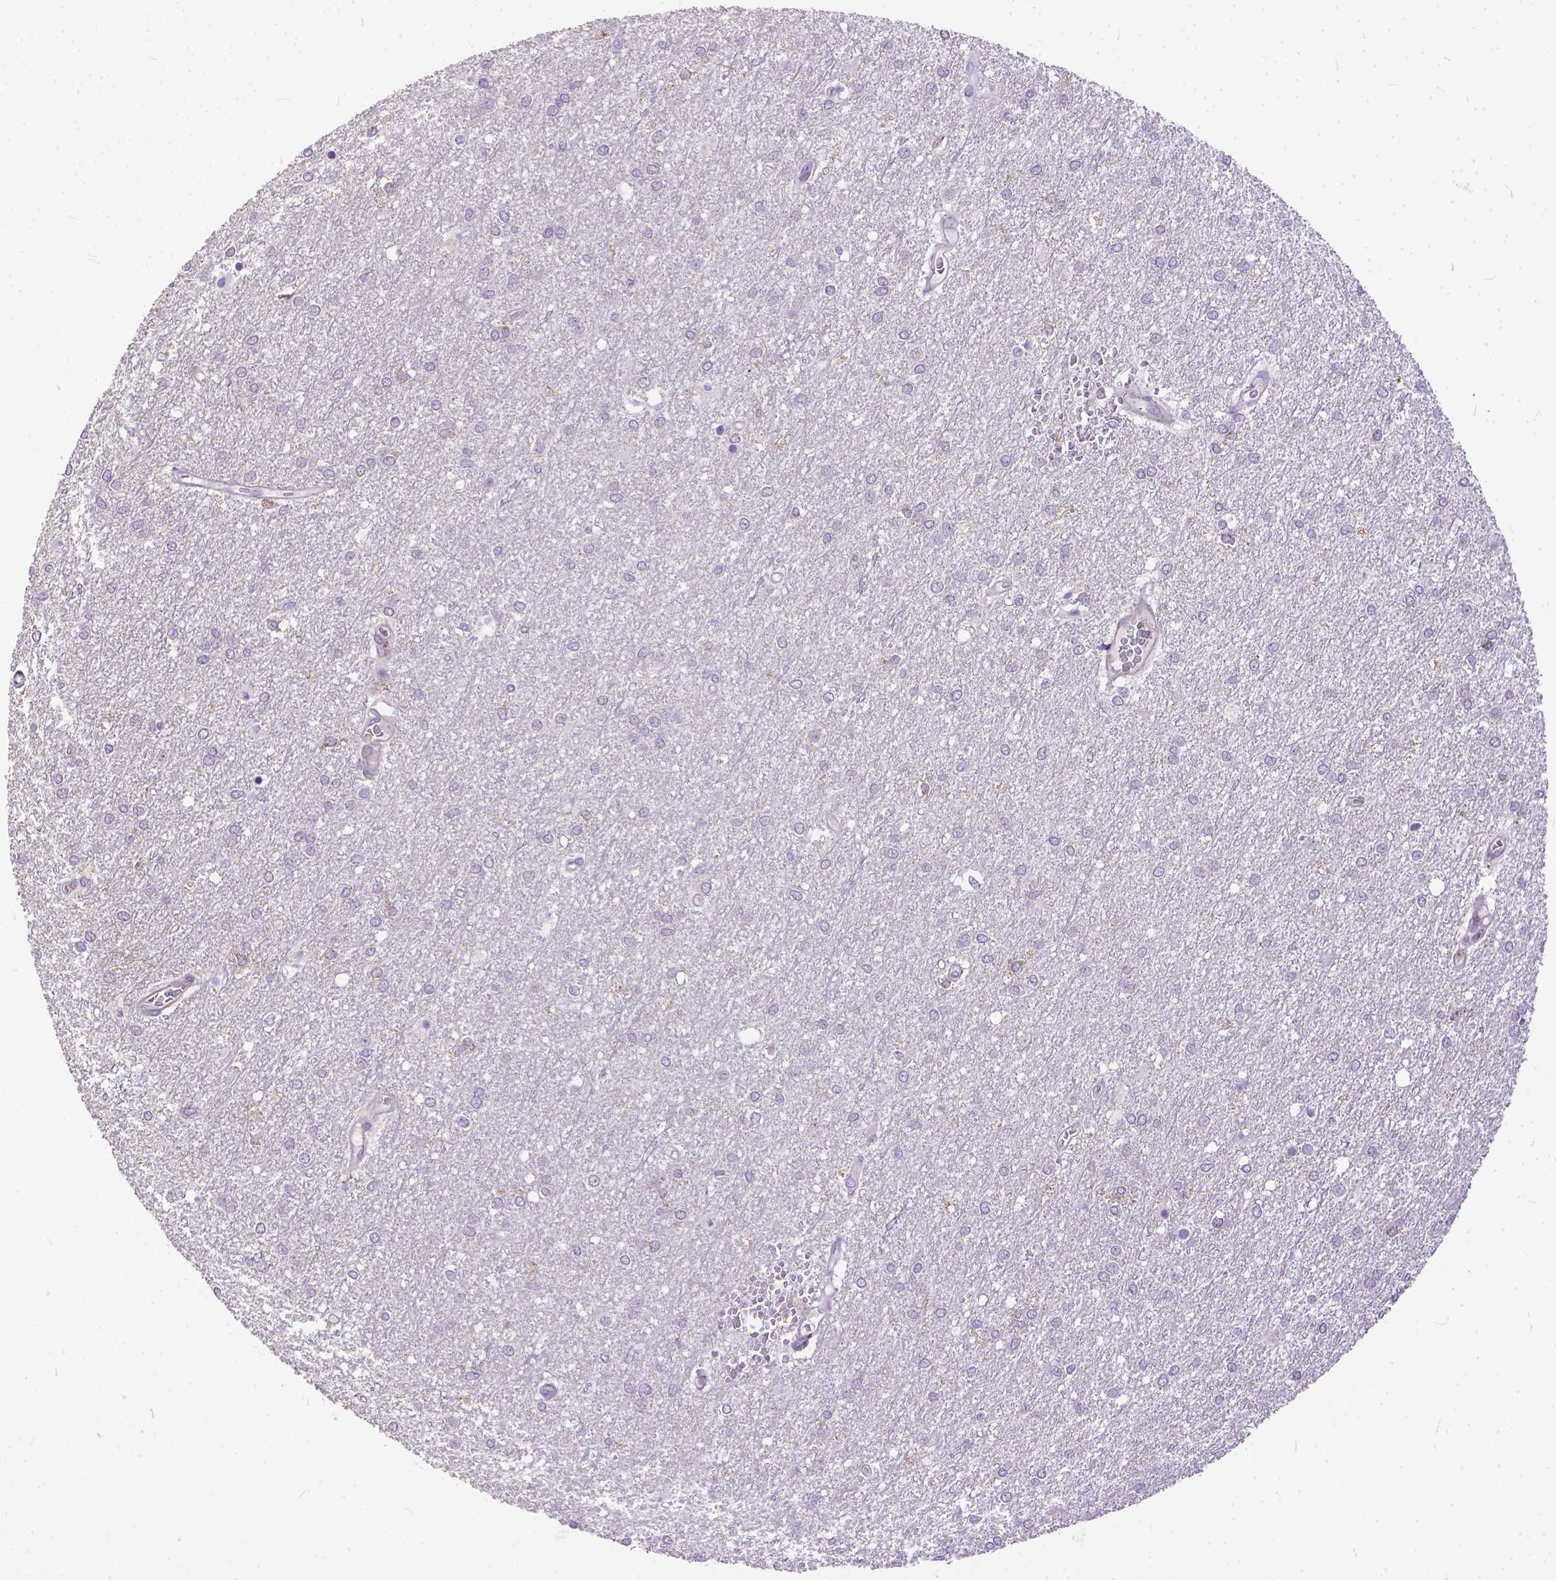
{"staining": {"intensity": "negative", "quantity": "none", "location": "none"}, "tissue": "glioma", "cell_type": "Tumor cells", "image_type": "cancer", "snomed": [{"axis": "morphology", "description": "Glioma, malignant, High grade"}, {"axis": "topography", "description": "Brain"}], "caption": "Tumor cells show no significant expression in glioma.", "gene": "BANF2", "patient": {"sex": "female", "age": 61}}